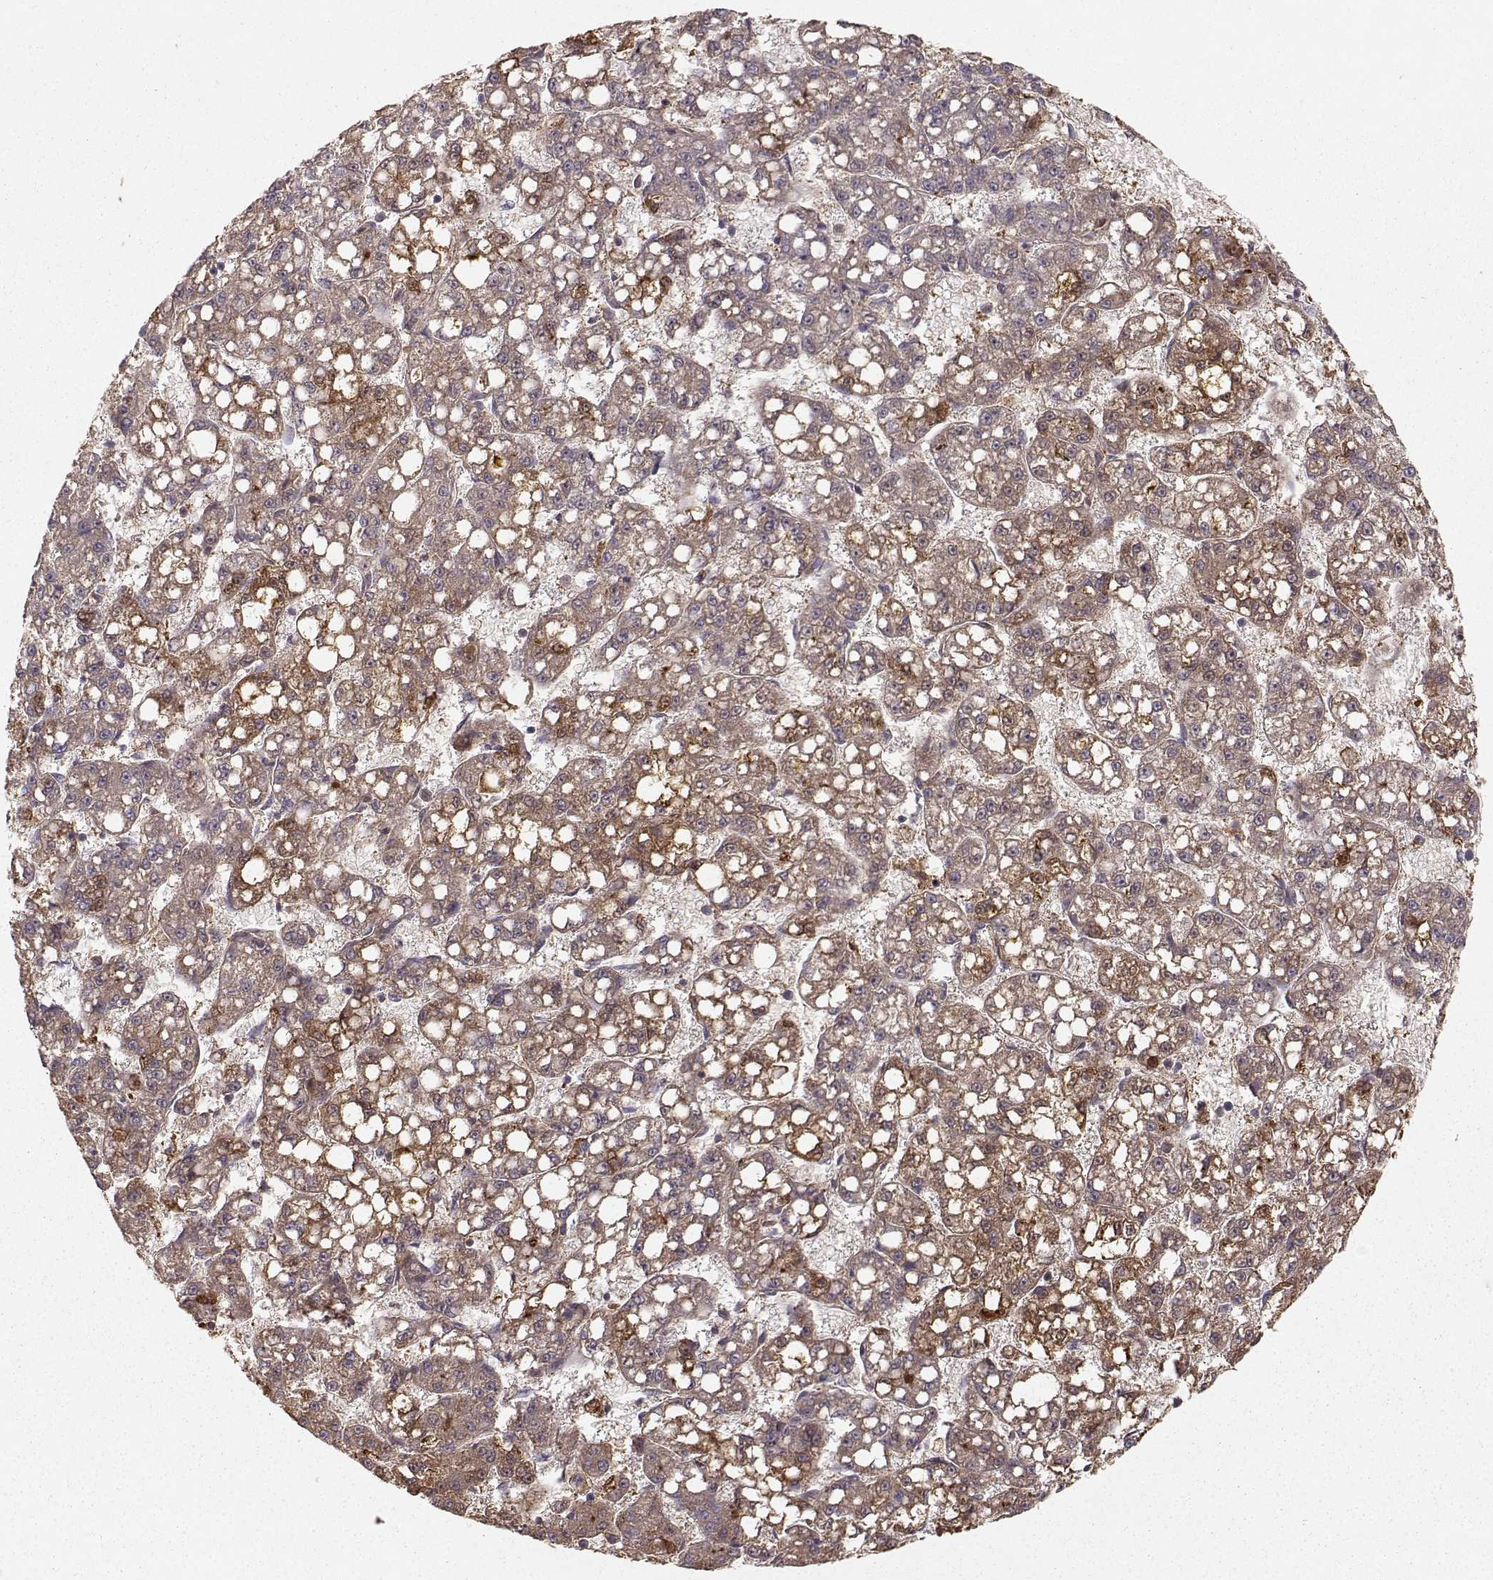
{"staining": {"intensity": "moderate", "quantity": "<25%", "location": "cytoplasmic/membranous"}, "tissue": "liver cancer", "cell_type": "Tumor cells", "image_type": "cancer", "snomed": [{"axis": "morphology", "description": "Carcinoma, Hepatocellular, NOS"}, {"axis": "topography", "description": "Liver"}], "caption": "Liver hepatocellular carcinoma stained with DAB immunohistochemistry (IHC) reveals low levels of moderate cytoplasmic/membranous staining in about <25% of tumor cells.", "gene": "WNT6", "patient": {"sex": "female", "age": 65}}